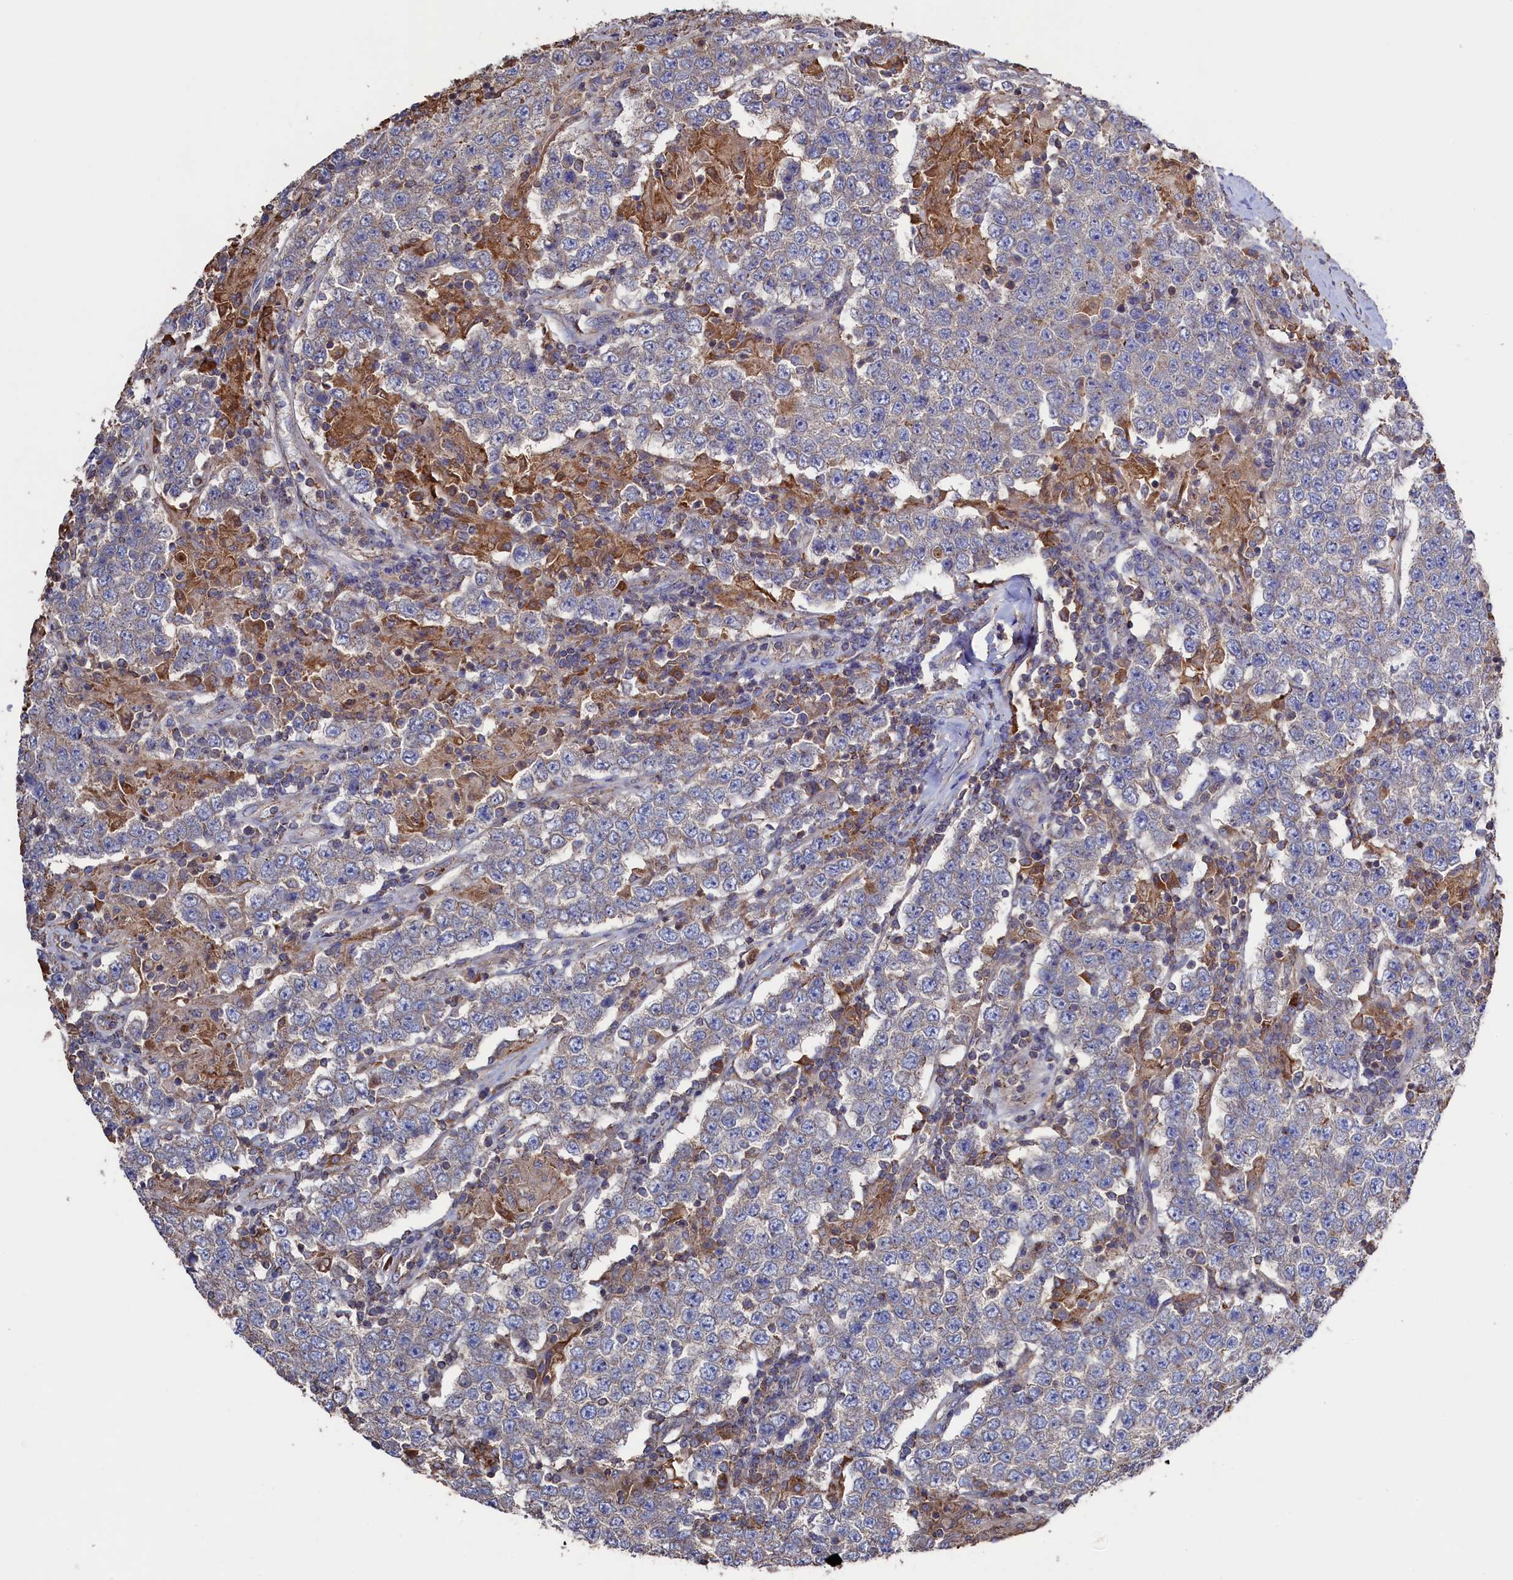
{"staining": {"intensity": "negative", "quantity": "none", "location": "none"}, "tissue": "testis cancer", "cell_type": "Tumor cells", "image_type": "cancer", "snomed": [{"axis": "morphology", "description": "Normal tissue, NOS"}, {"axis": "morphology", "description": "Urothelial carcinoma, High grade"}, {"axis": "morphology", "description": "Seminoma, NOS"}, {"axis": "morphology", "description": "Carcinoma, Embryonal, NOS"}, {"axis": "topography", "description": "Urinary bladder"}, {"axis": "topography", "description": "Testis"}], "caption": "The immunohistochemistry (IHC) histopathology image has no significant expression in tumor cells of testis cancer (high-grade urothelial carcinoma) tissue.", "gene": "TK2", "patient": {"sex": "male", "age": 41}}